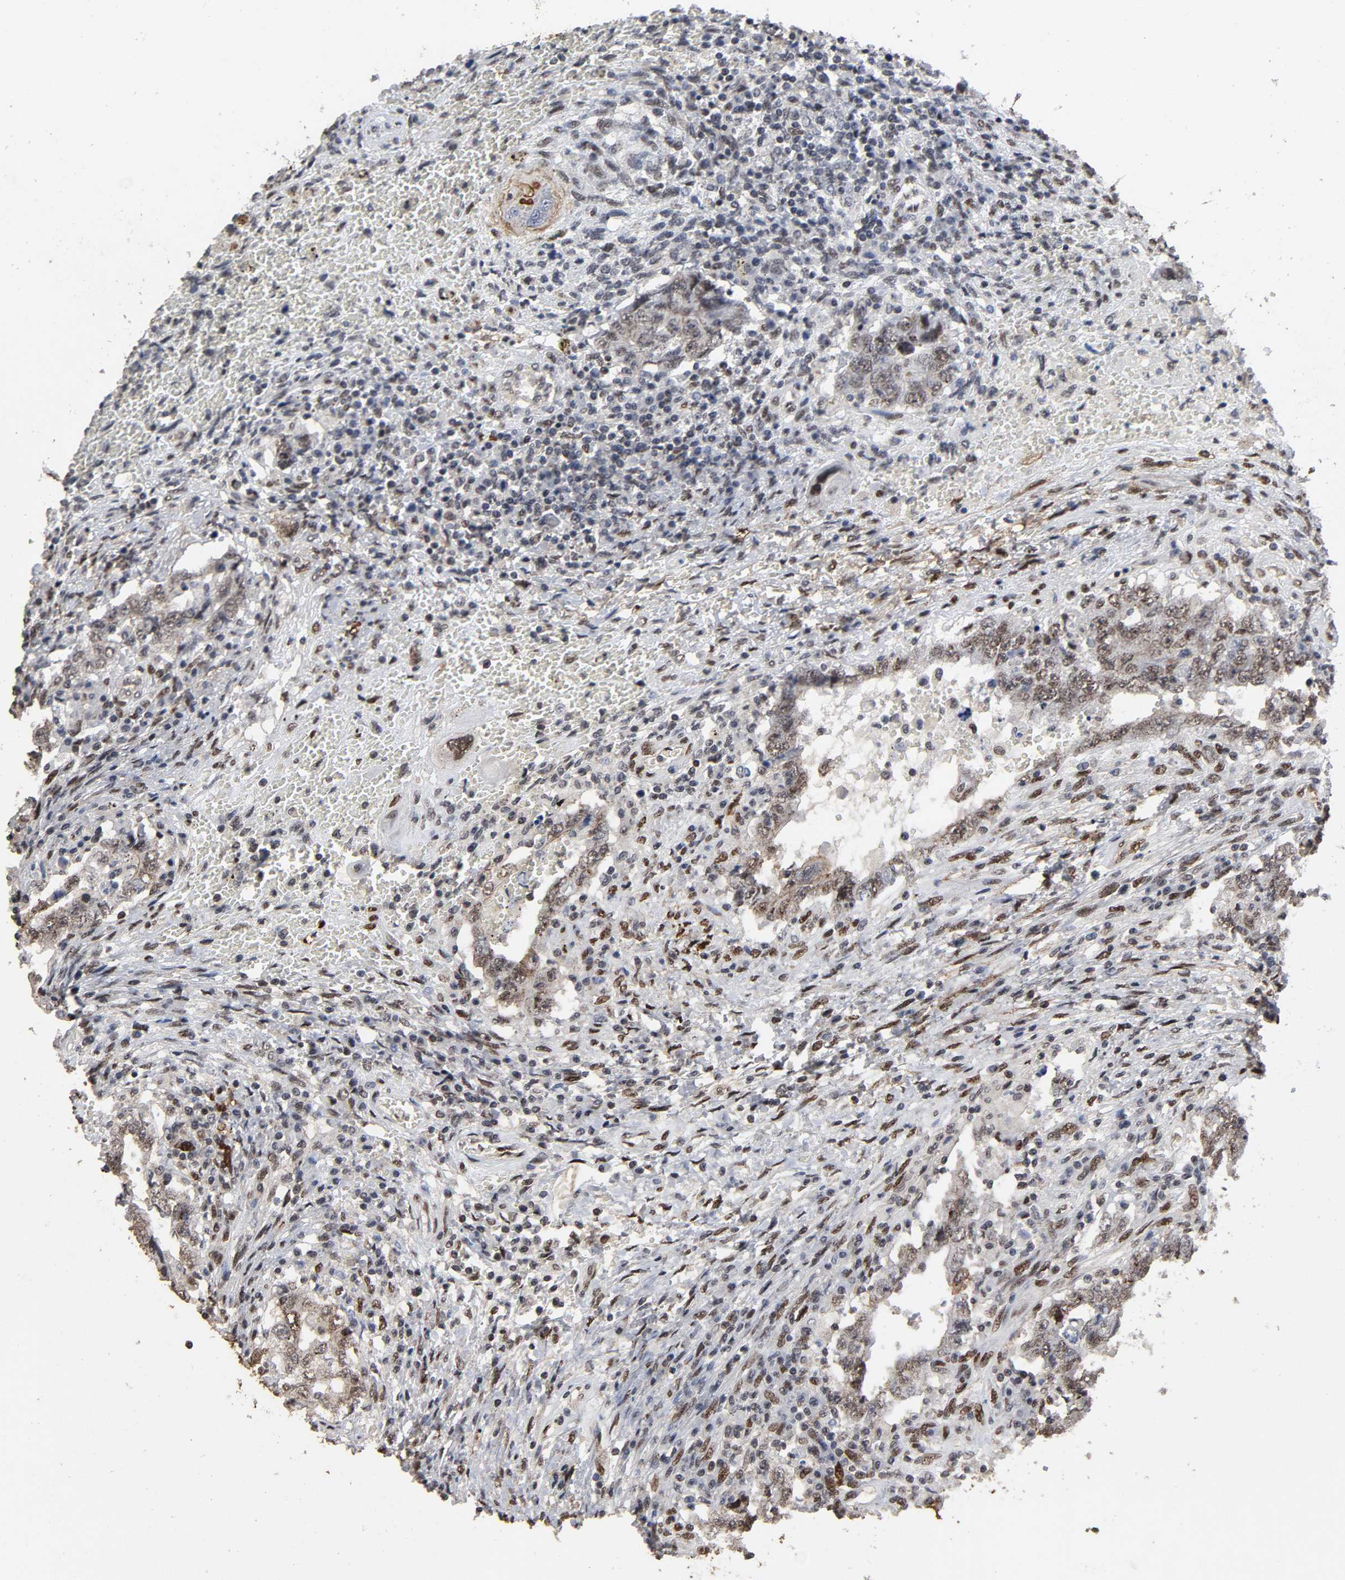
{"staining": {"intensity": "weak", "quantity": ">75%", "location": "cytoplasmic/membranous,nuclear"}, "tissue": "testis cancer", "cell_type": "Tumor cells", "image_type": "cancer", "snomed": [{"axis": "morphology", "description": "Carcinoma, Embryonal, NOS"}, {"axis": "topography", "description": "Testis"}], "caption": "Weak cytoplasmic/membranous and nuclear staining for a protein is seen in approximately >75% of tumor cells of testis embryonal carcinoma using immunohistochemistry (IHC).", "gene": "AHNAK2", "patient": {"sex": "male", "age": 26}}